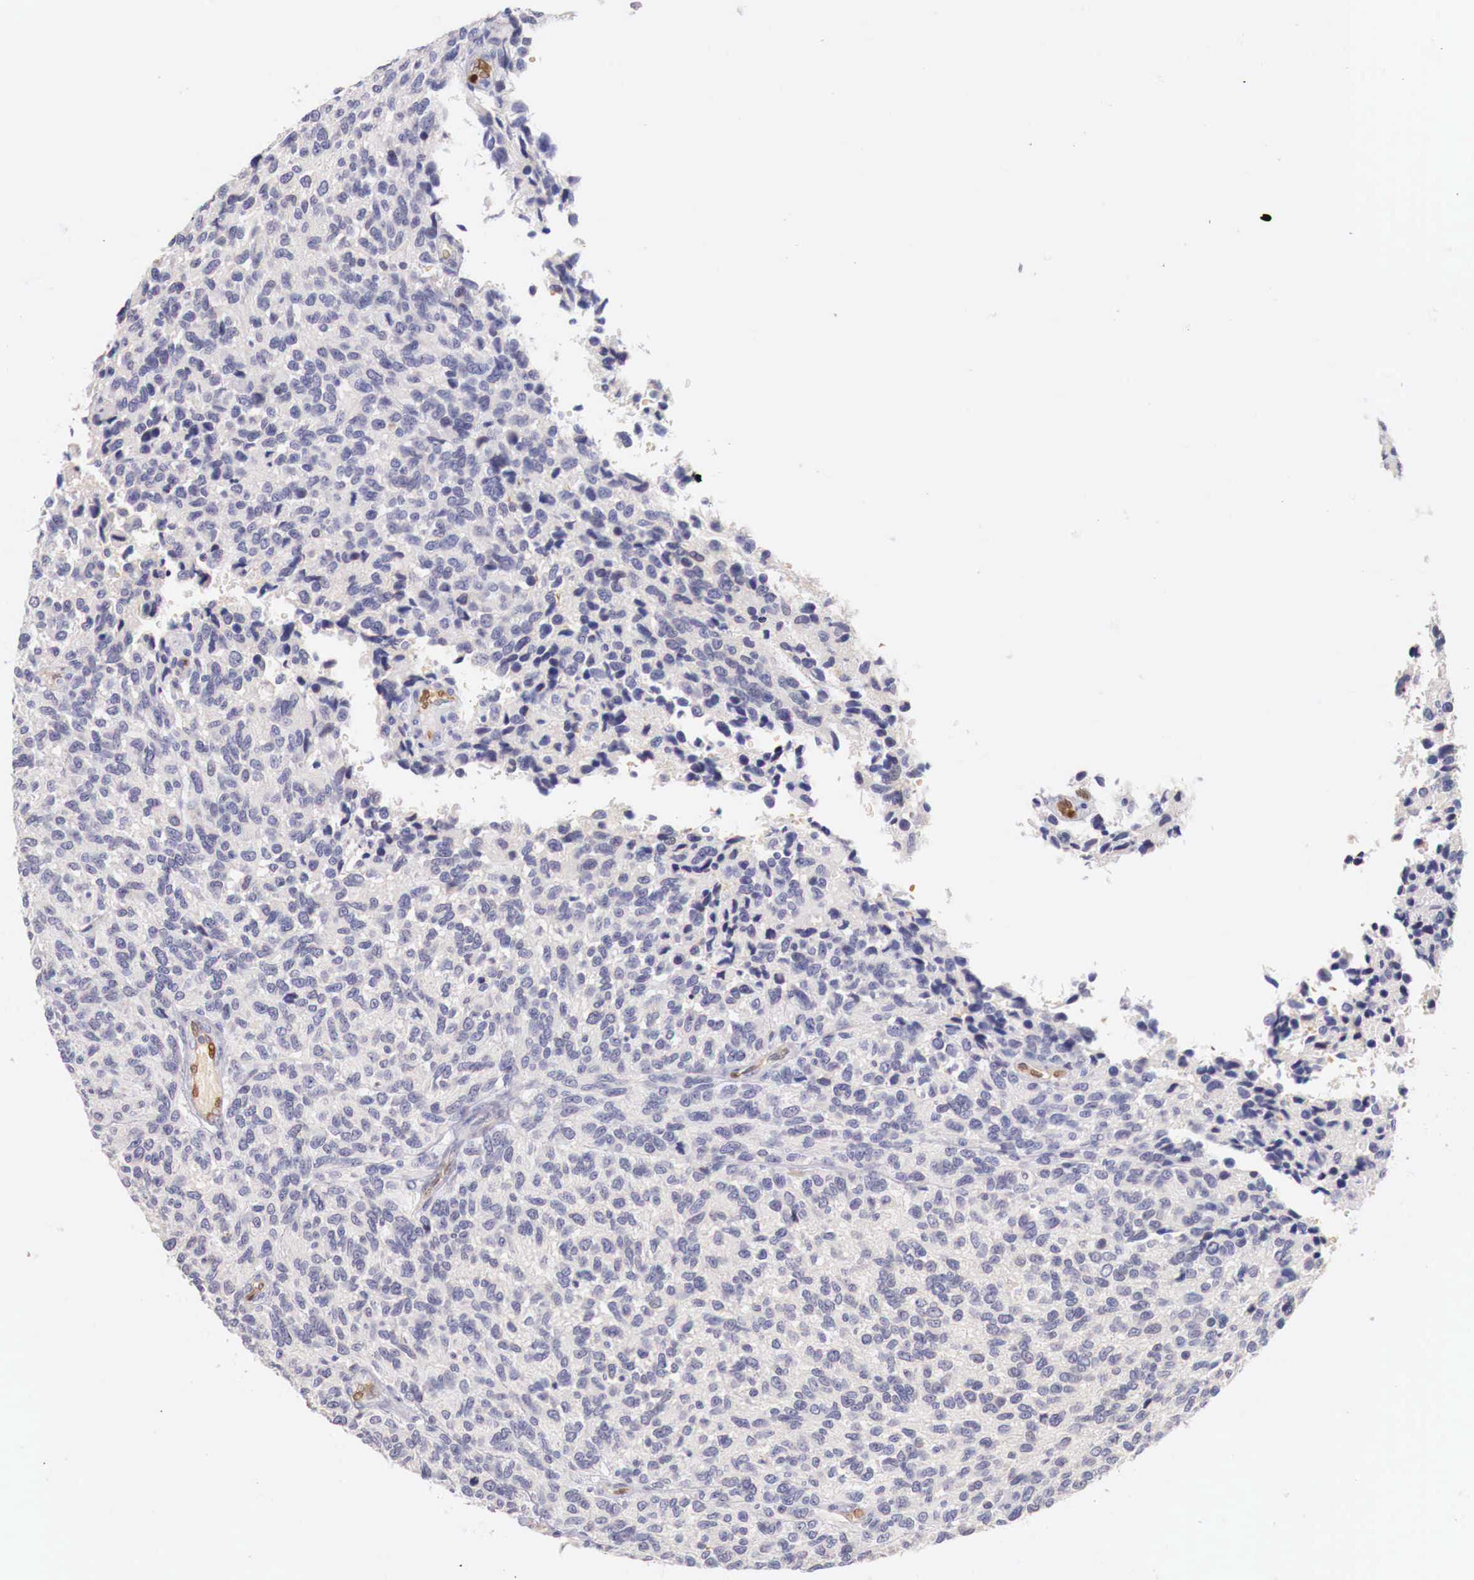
{"staining": {"intensity": "strong", "quantity": "<25%", "location": "cytoplasmic/membranous,nuclear"}, "tissue": "glioma", "cell_type": "Tumor cells", "image_type": "cancer", "snomed": [{"axis": "morphology", "description": "Glioma, malignant, High grade"}, {"axis": "topography", "description": "Brain"}], "caption": "Protein expression analysis of glioma exhibits strong cytoplasmic/membranous and nuclear positivity in approximately <25% of tumor cells. Nuclei are stained in blue.", "gene": "ITIH6", "patient": {"sex": "male", "age": 77}}